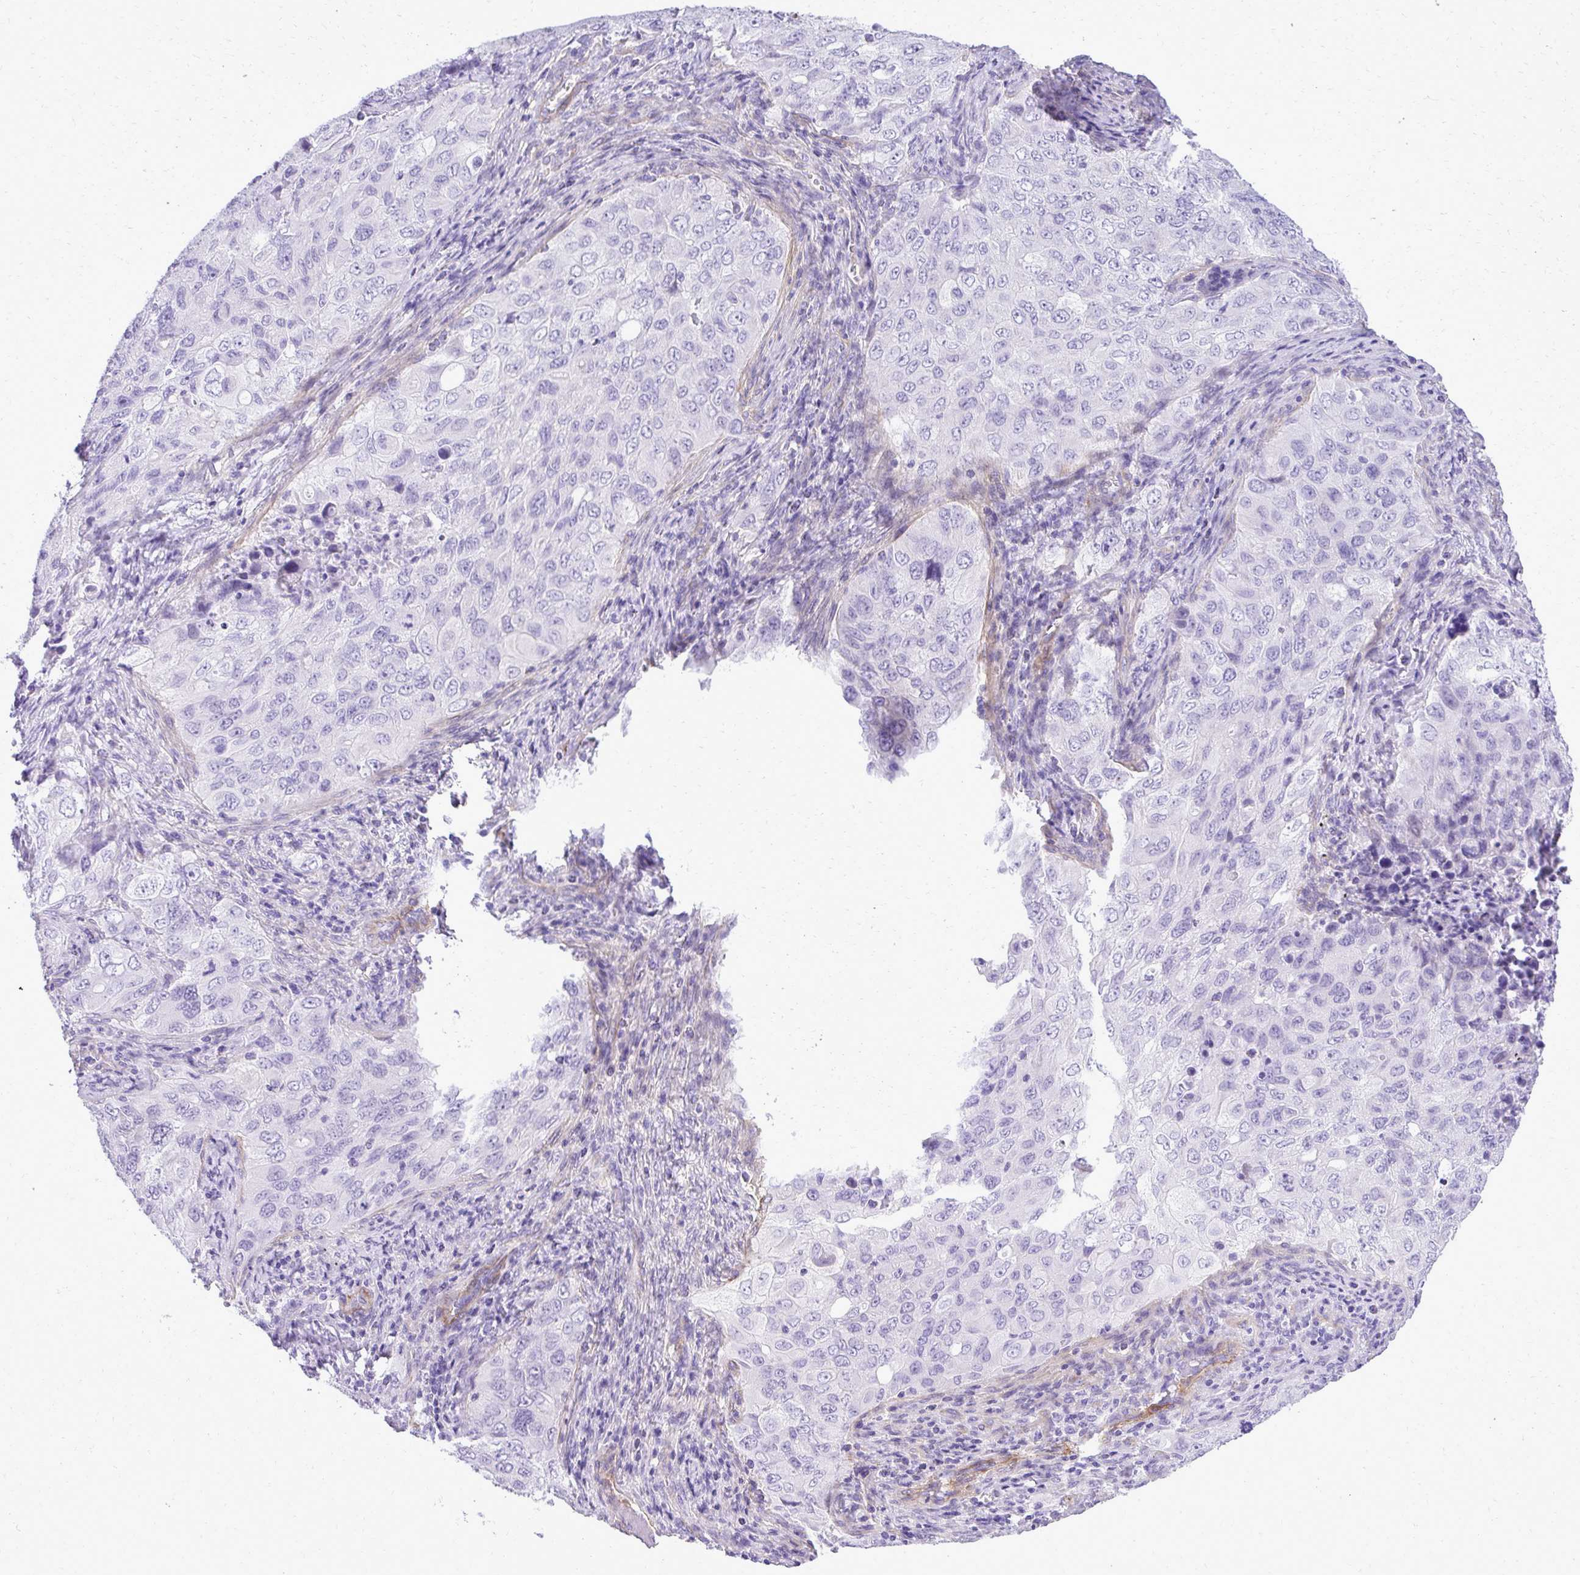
{"staining": {"intensity": "negative", "quantity": "none", "location": "none"}, "tissue": "lung cancer", "cell_type": "Tumor cells", "image_type": "cancer", "snomed": [{"axis": "morphology", "description": "Adenocarcinoma, NOS"}, {"axis": "morphology", "description": "Adenocarcinoma, metastatic, NOS"}, {"axis": "topography", "description": "Lymph node"}, {"axis": "topography", "description": "Lung"}], "caption": "DAB (3,3'-diaminobenzidine) immunohistochemical staining of lung metastatic adenocarcinoma shows no significant expression in tumor cells.", "gene": "PITPNM3", "patient": {"sex": "female", "age": 42}}